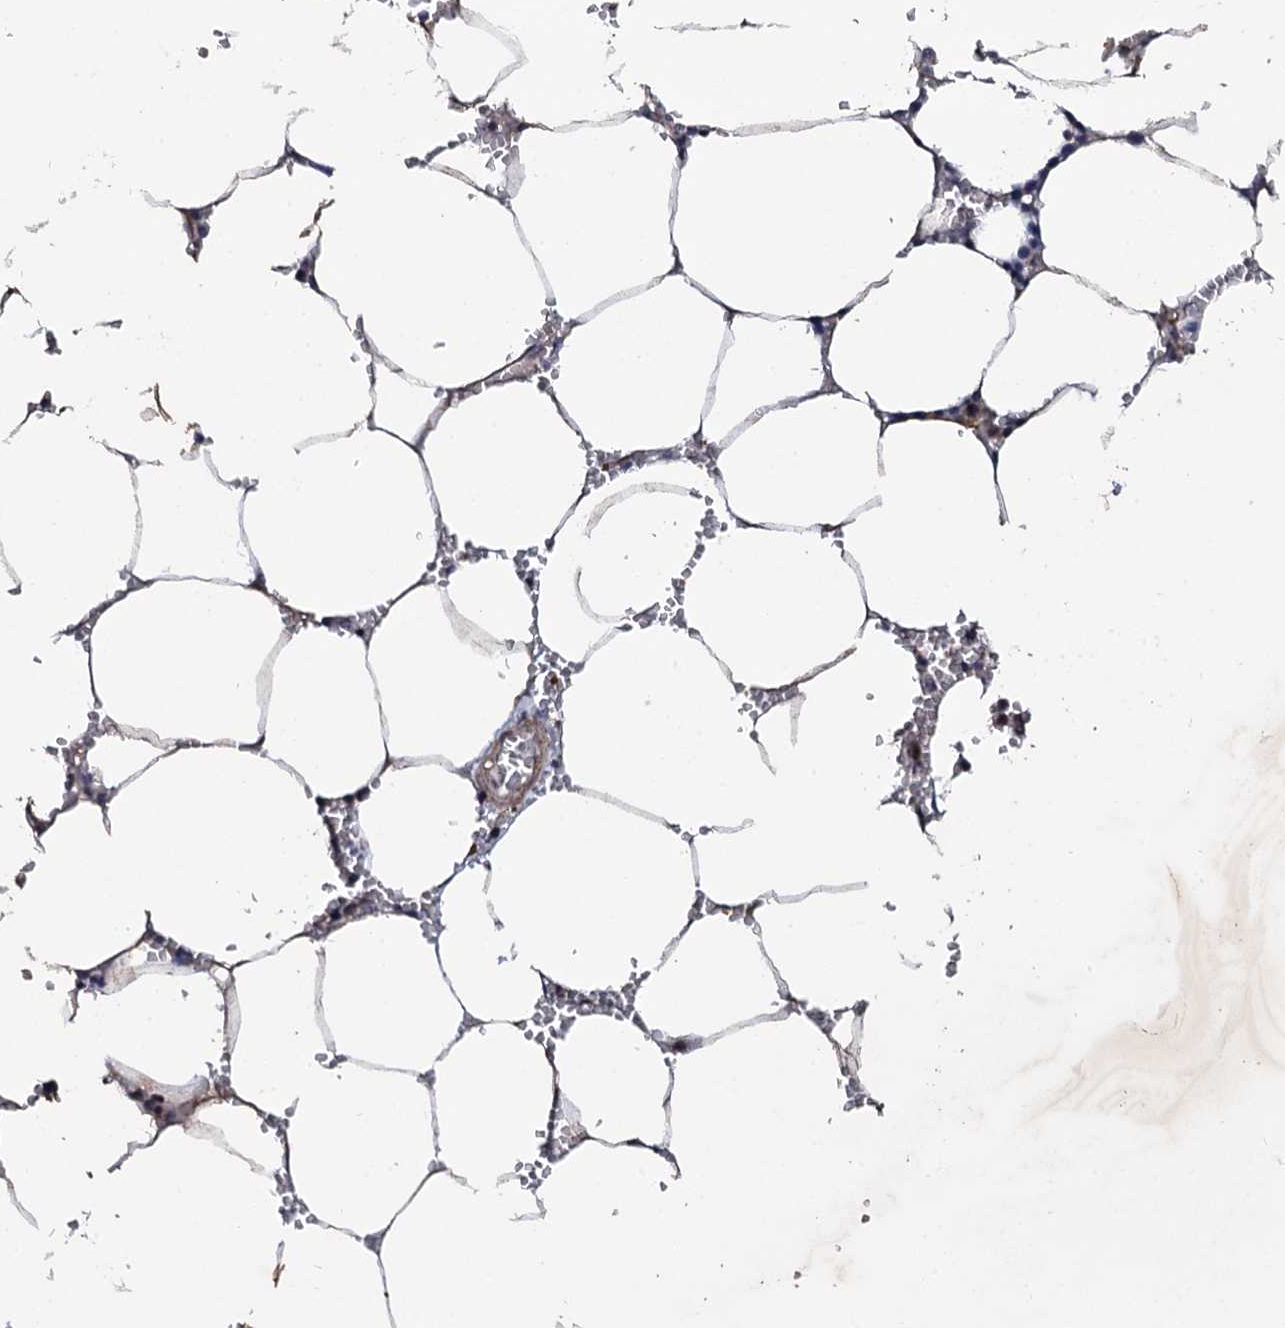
{"staining": {"intensity": "moderate", "quantity": "<25%", "location": "cytoplasmic/membranous"}, "tissue": "bone marrow", "cell_type": "Hematopoietic cells", "image_type": "normal", "snomed": [{"axis": "morphology", "description": "Normal tissue, NOS"}, {"axis": "topography", "description": "Bone marrow"}], "caption": "Moderate cytoplasmic/membranous staining for a protein is appreciated in approximately <25% of hematopoietic cells of unremarkable bone marrow using IHC.", "gene": "GTPBP4", "patient": {"sex": "male", "age": 70}}